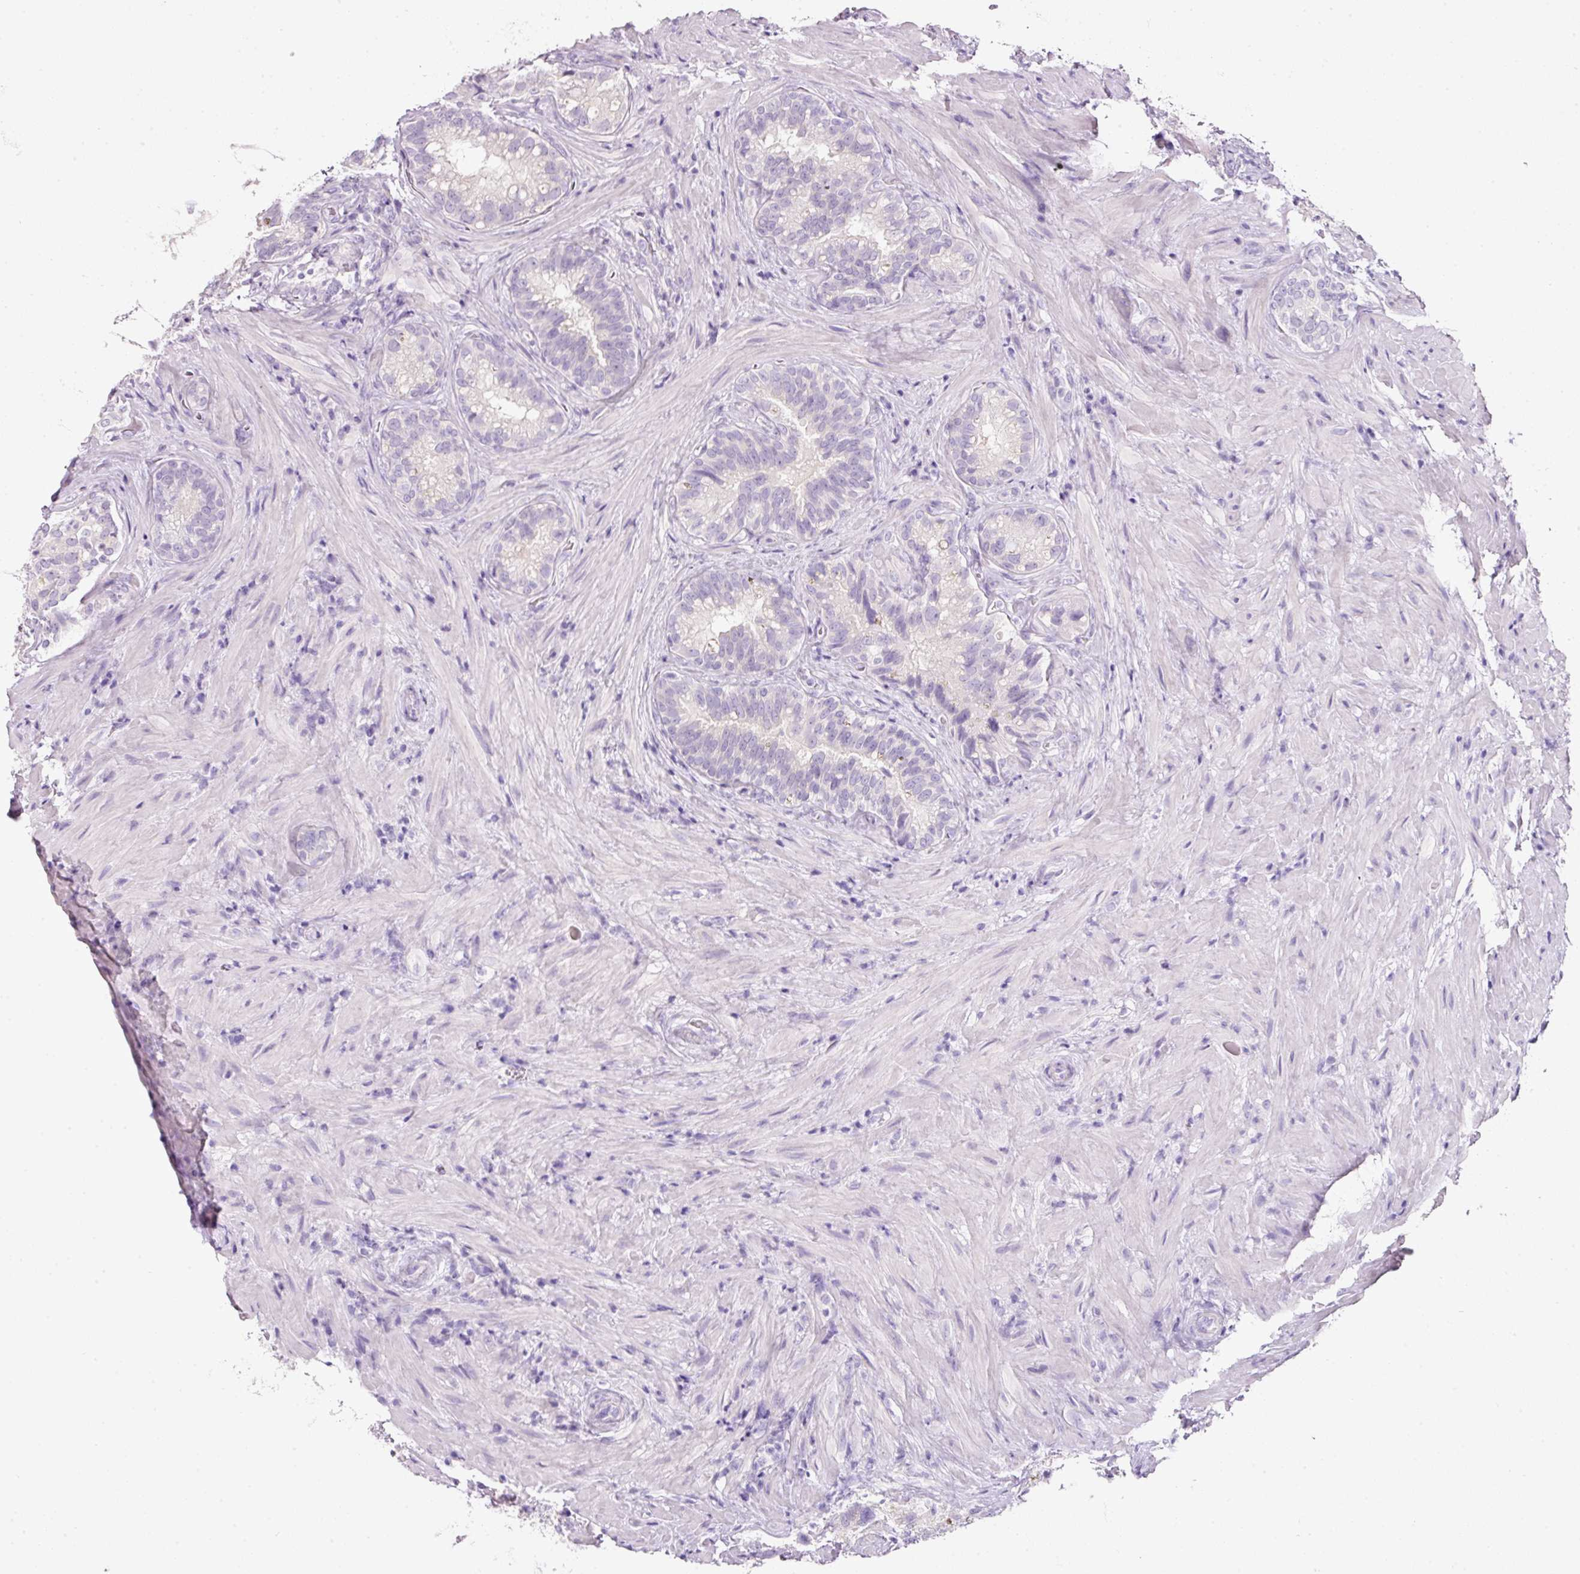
{"staining": {"intensity": "negative", "quantity": "none", "location": "none"}, "tissue": "seminal vesicle", "cell_type": "Glandular cells", "image_type": "normal", "snomed": [{"axis": "morphology", "description": "Normal tissue, NOS"}, {"axis": "topography", "description": "Seminal veicle"}], "caption": "The photomicrograph exhibits no staining of glandular cells in normal seminal vesicle.", "gene": "SLC2A2", "patient": {"sex": "male", "age": 68}}